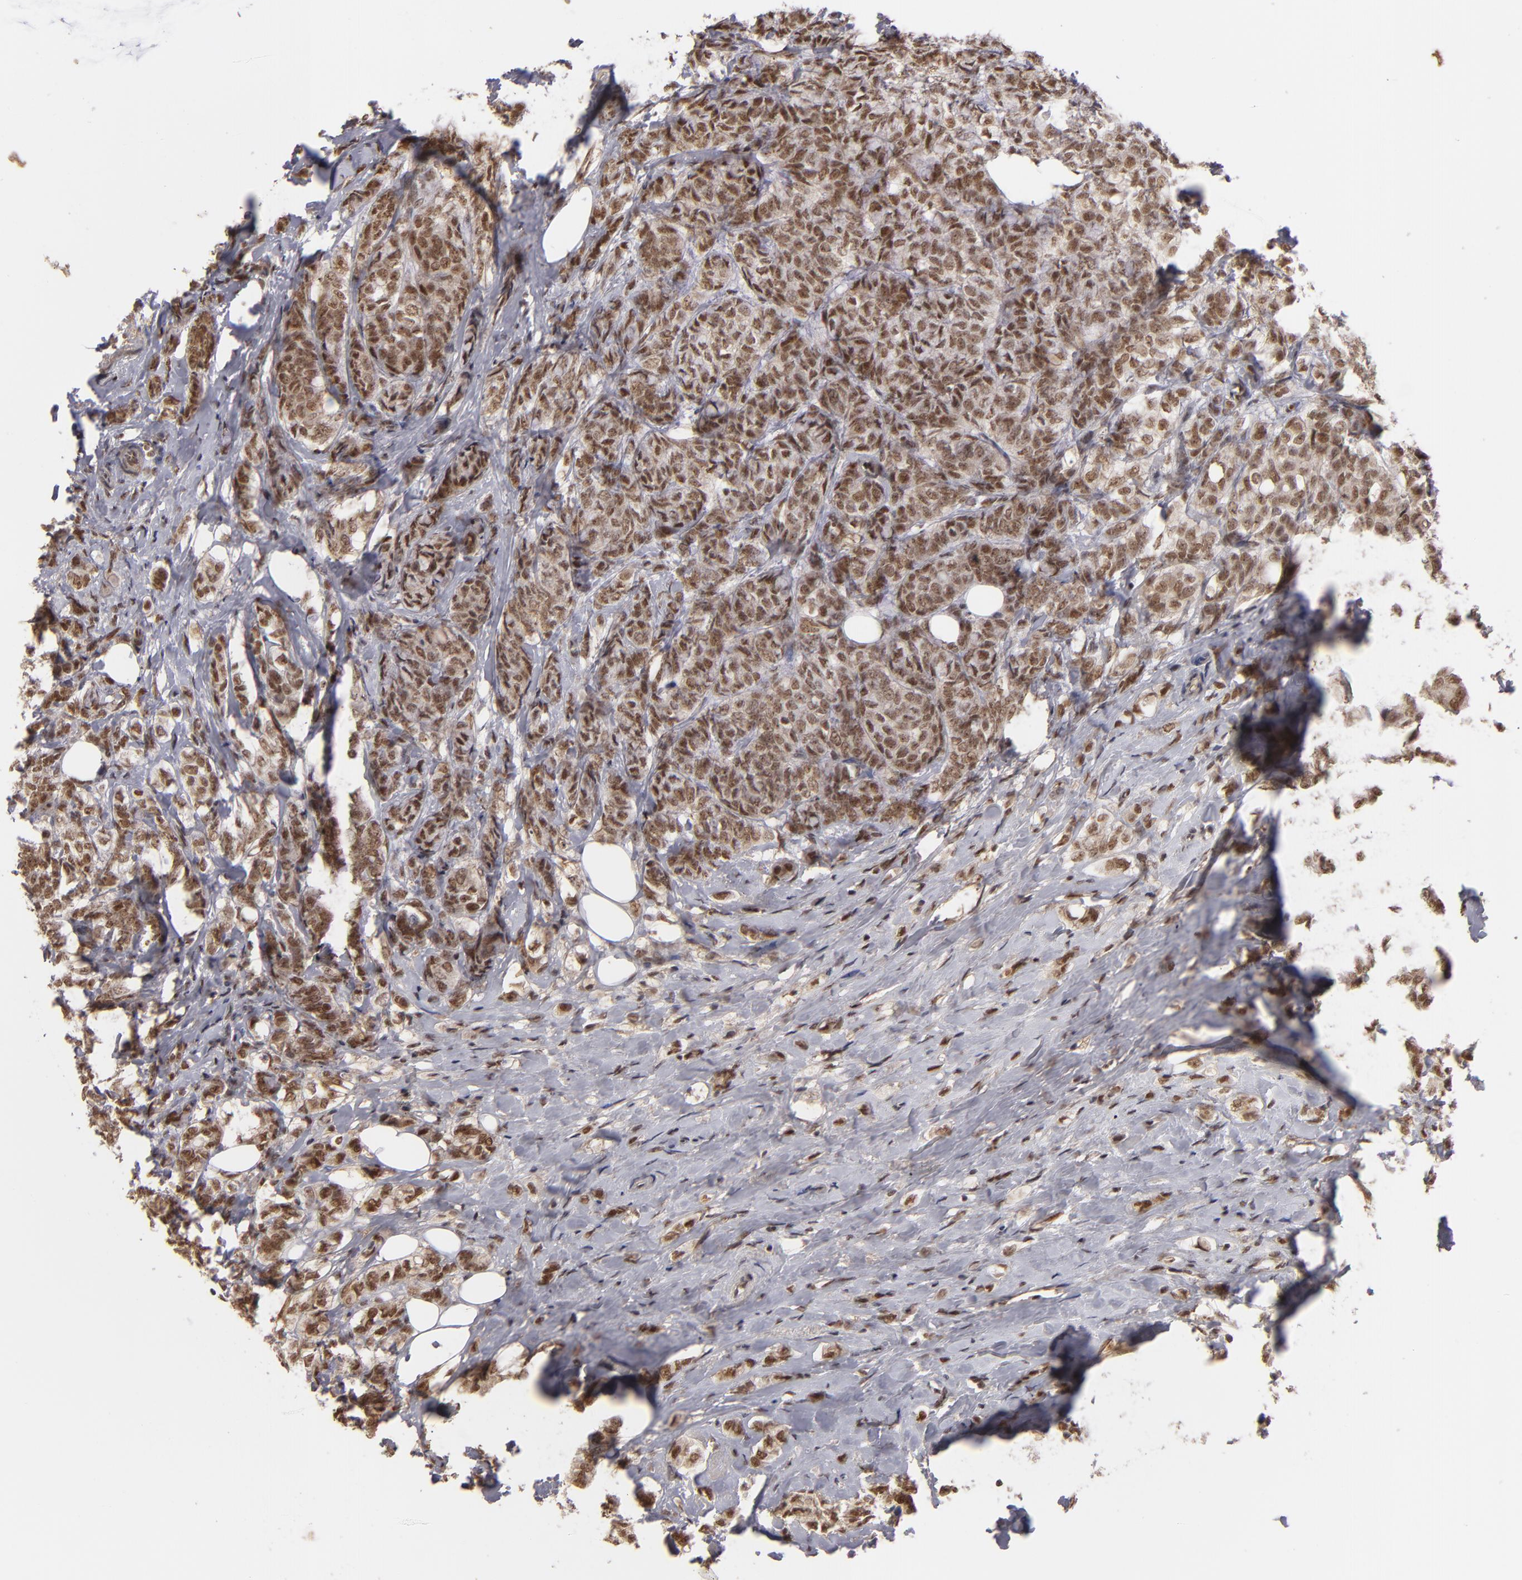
{"staining": {"intensity": "moderate", "quantity": ">75%", "location": "nuclear"}, "tissue": "breast cancer", "cell_type": "Tumor cells", "image_type": "cancer", "snomed": [{"axis": "morphology", "description": "Lobular carcinoma"}, {"axis": "topography", "description": "Breast"}], "caption": "This micrograph reveals breast cancer (lobular carcinoma) stained with immunohistochemistry to label a protein in brown. The nuclear of tumor cells show moderate positivity for the protein. Nuclei are counter-stained blue.", "gene": "ZNF234", "patient": {"sex": "female", "age": 60}}